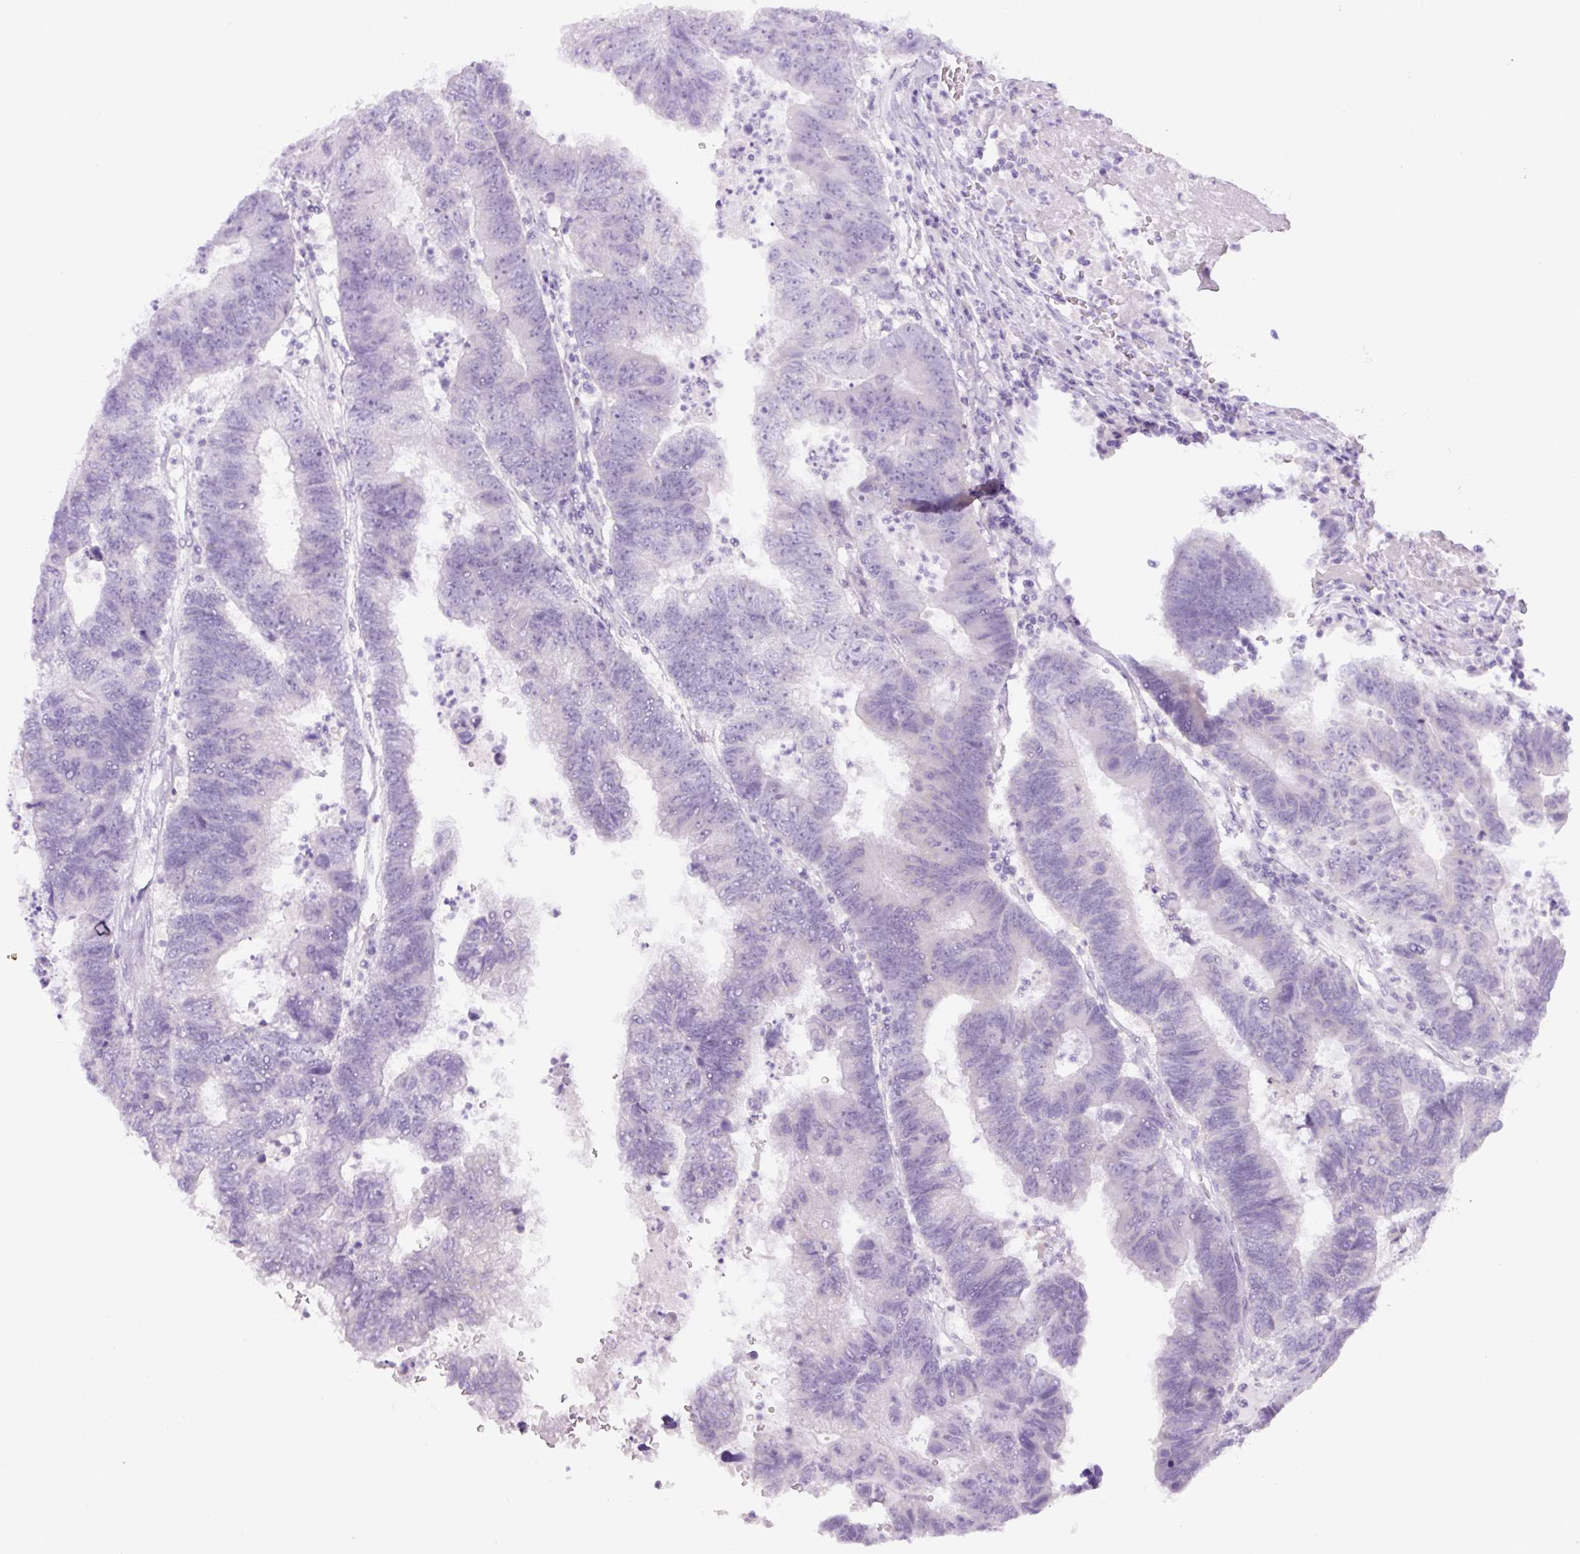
{"staining": {"intensity": "negative", "quantity": "none", "location": "none"}, "tissue": "colorectal cancer", "cell_type": "Tumor cells", "image_type": "cancer", "snomed": [{"axis": "morphology", "description": "Adenocarcinoma, NOS"}, {"axis": "topography", "description": "Colon"}], "caption": "An immunohistochemistry (IHC) image of colorectal cancer (adenocarcinoma) is shown. There is no staining in tumor cells of colorectal cancer (adenocarcinoma). The staining is performed using DAB (3,3'-diaminobenzidine) brown chromogen with nuclei counter-stained in using hematoxylin.", "gene": "UBL3", "patient": {"sex": "female", "age": 48}}